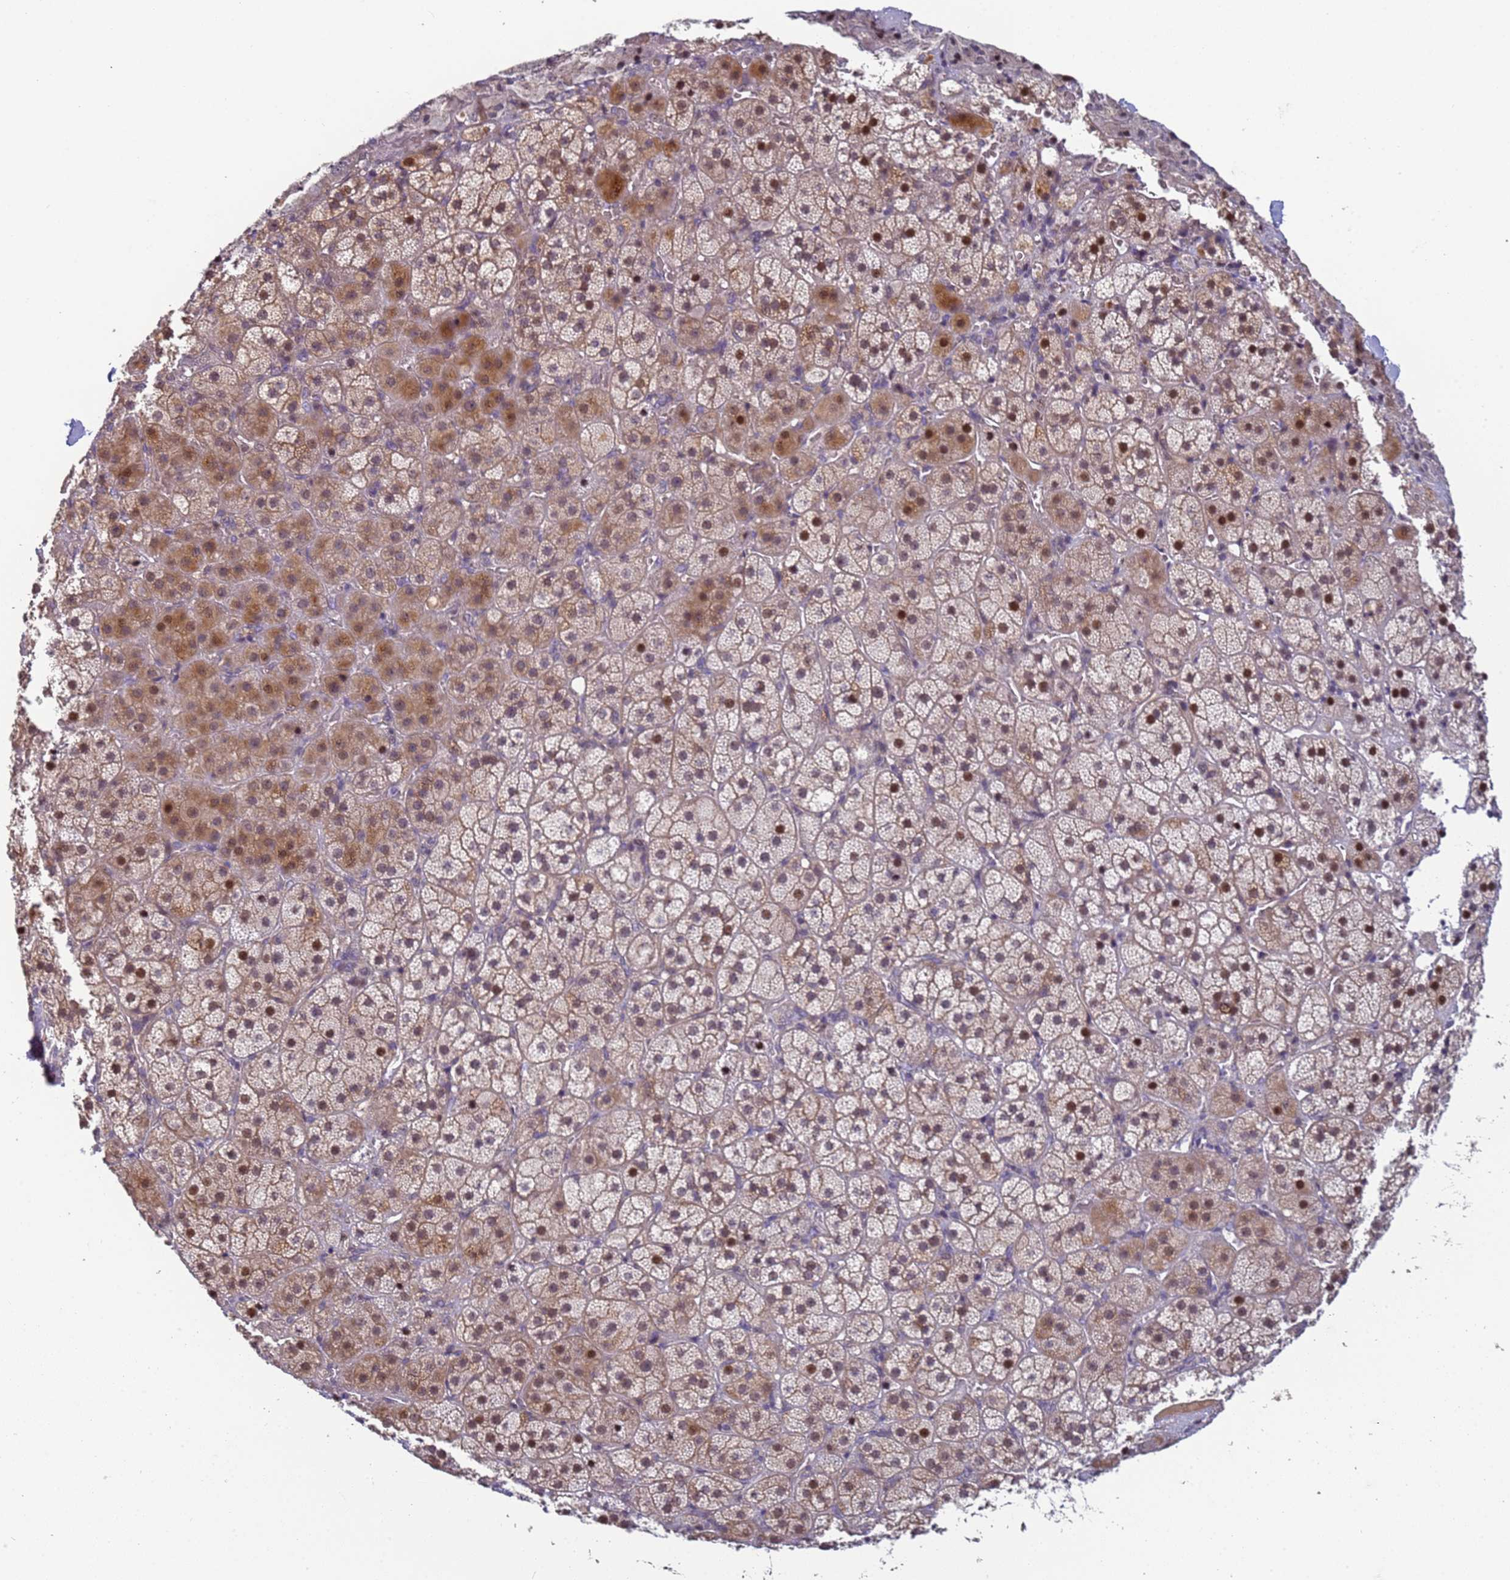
{"staining": {"intensity": "moderate", "quantity": "25%-75%", "location": "cytoplasmic/membranous,nuclear"}, "tissue": "adrenal gland", "cell_type": "Glandular cells", "image_type": "normal", "snomed": [{"axis": "morphology", "description": "Normal tissue, NOS"}, {"axis": "topography", "description": "Adrenal gland"}], "caption": "Protein staining by IHC shows moderate cytoplasmic/membranous,nuclear positivity in about 25%-75% of glandular cells in unremarkable adrenal gland.", "gene": "VWA3A", "patient": {"sex": "female", "age": 44}}